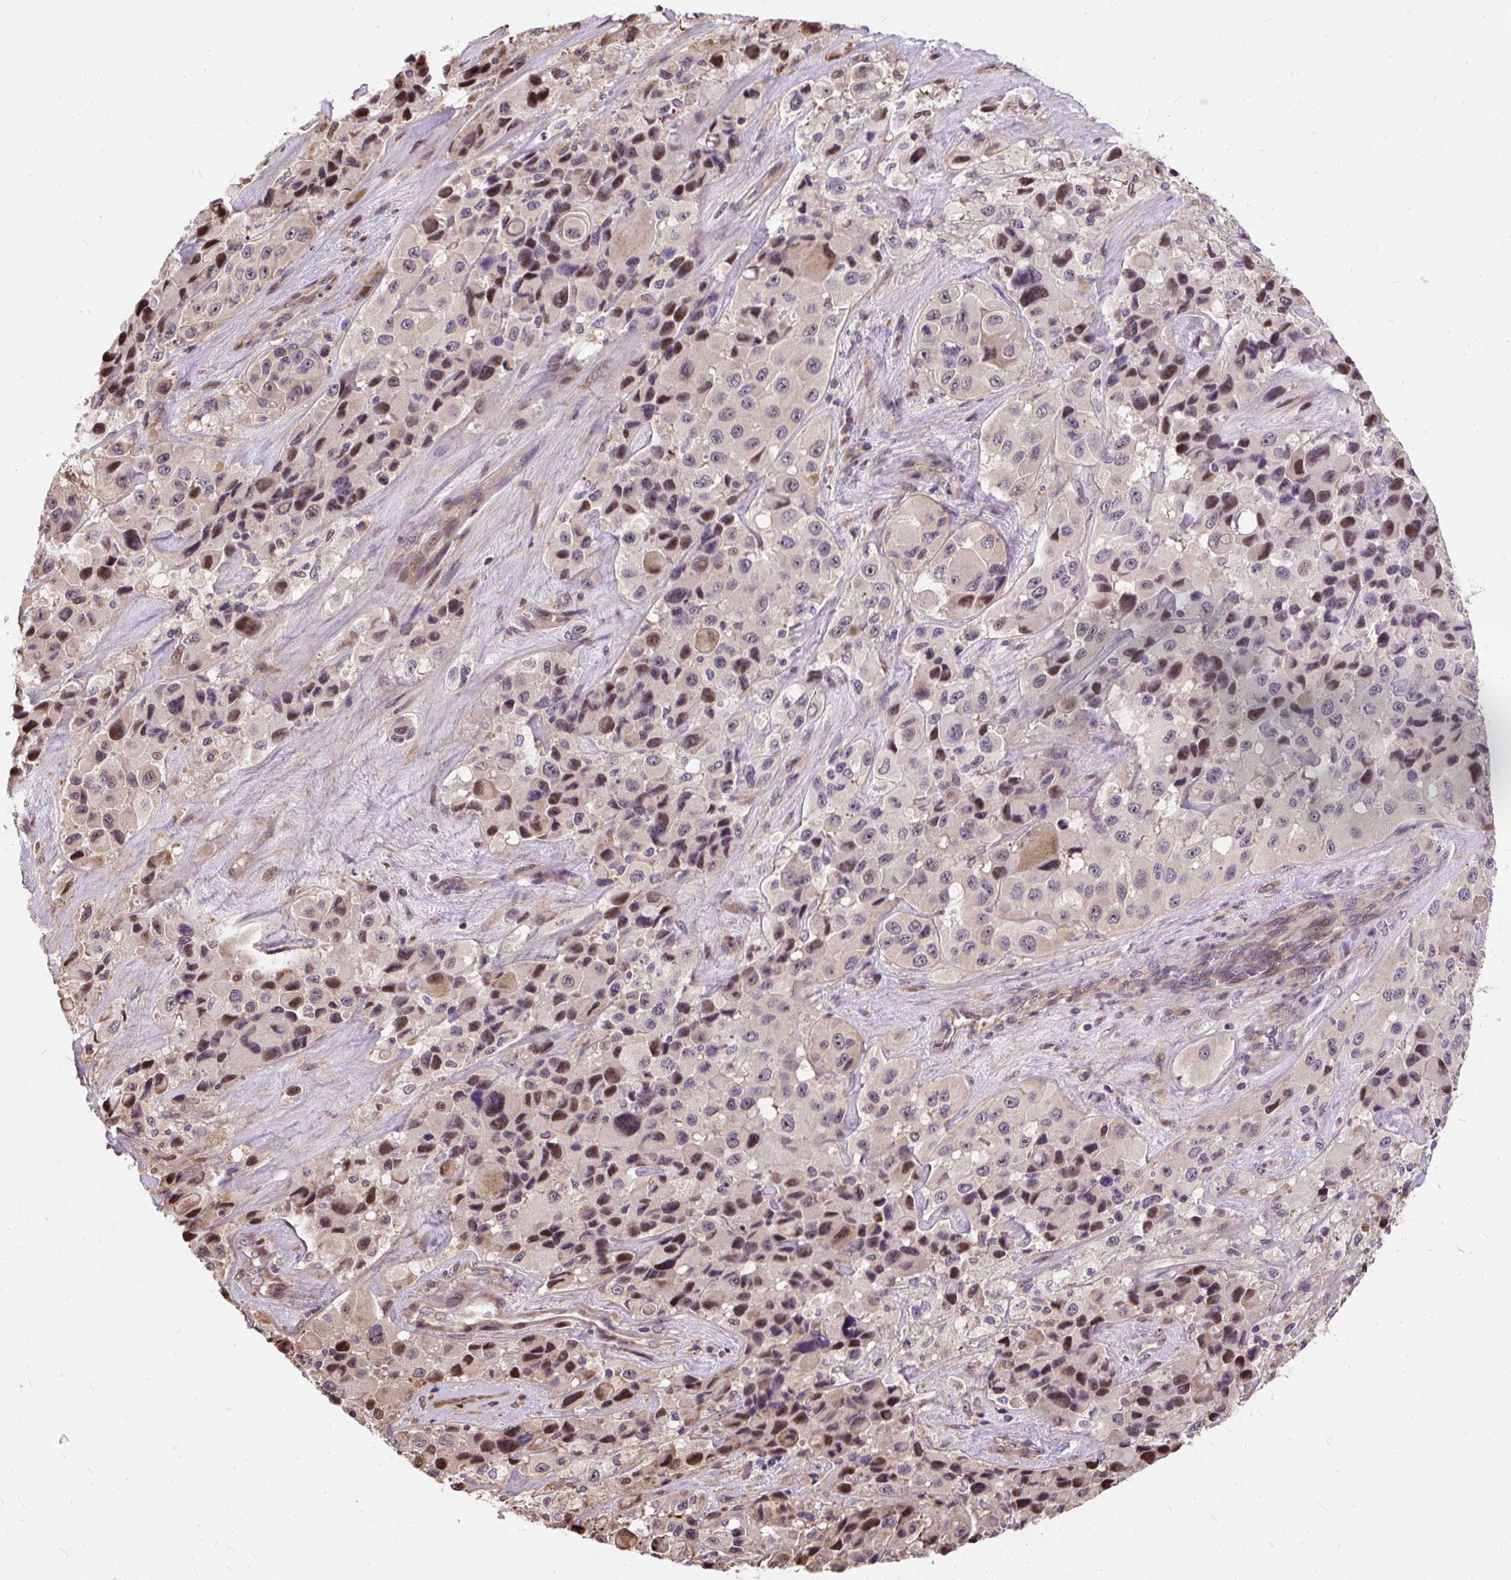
{"staining": {"intensity": "moderate", "quantity": "<25%", "location": "nuclear"}, "tissue": "melanoma", "cell_type": "Tumor cells", "image_type": "cancer", "snomed": [{"axis": "morphology", "description": "Malignant melanoma, Metastatic site"}, {"axis": "topography", "description": "Lymph node"}], "caption": "Immunohistochemistry micrograph of malignant melanoma (metastatic site) stained for a protein (brown), which demonstrates low levels of moderate nuclear positivity in approximately <25% of tumor cells.", "gene": "PUS7L", "patient": {"sex": "female", "age": 65}}